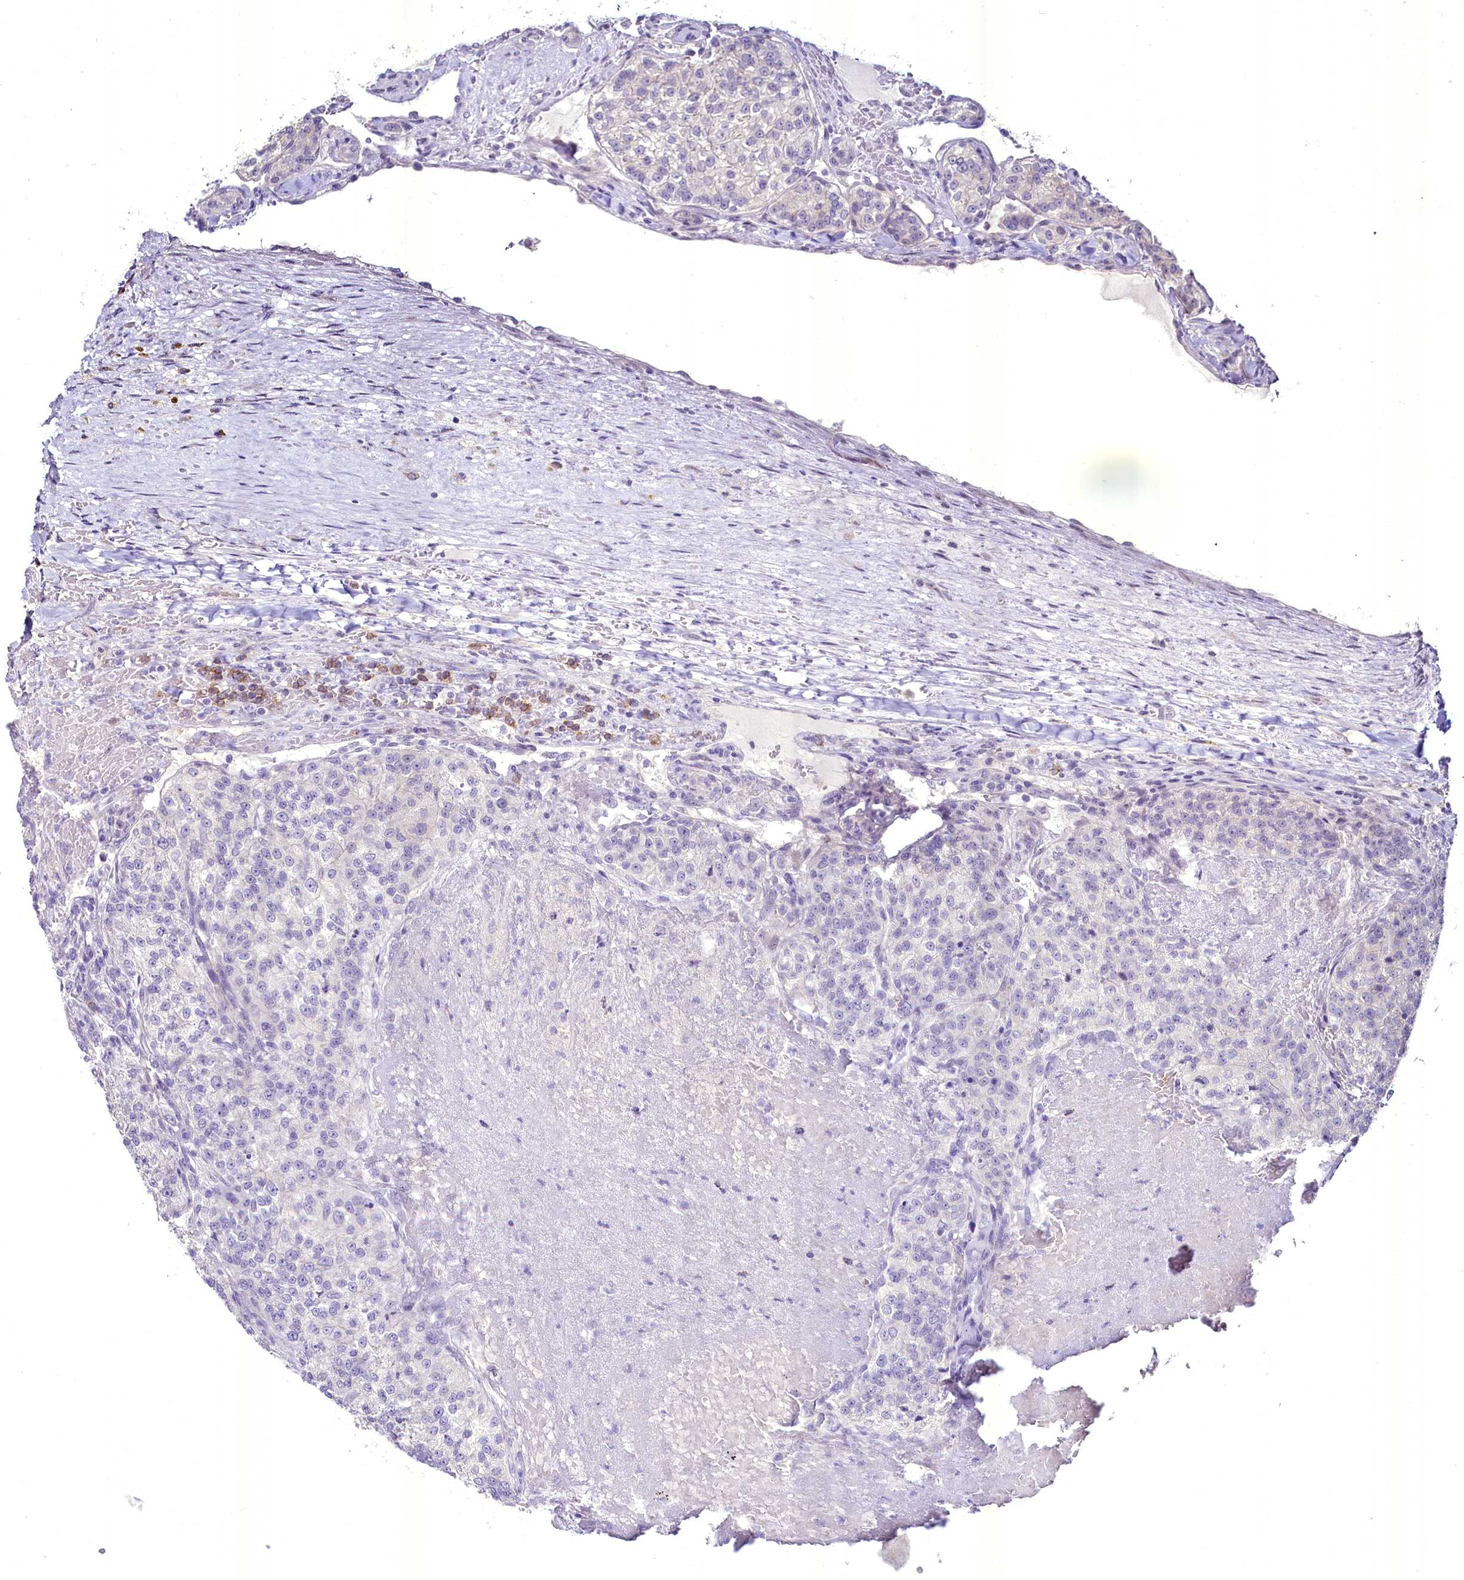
{"staining": {"intensity": "negative", "quantity": "none", "location": "none"}, "tissue": "renal cancer", "cell_type": "Tumor cells", "image_type": "cancer", "snomed": [{"axis": "morphology", "description": "Adenocarcinoma, NOS"}, {"axis": "topography", "description": "Kidney"}], "caption": "Image shows no significant protein staining in tumor cells of renal cancer (adenocarcinoma).", "gene": "BANK1", "patient": {"sex": "female", "age": 63}}